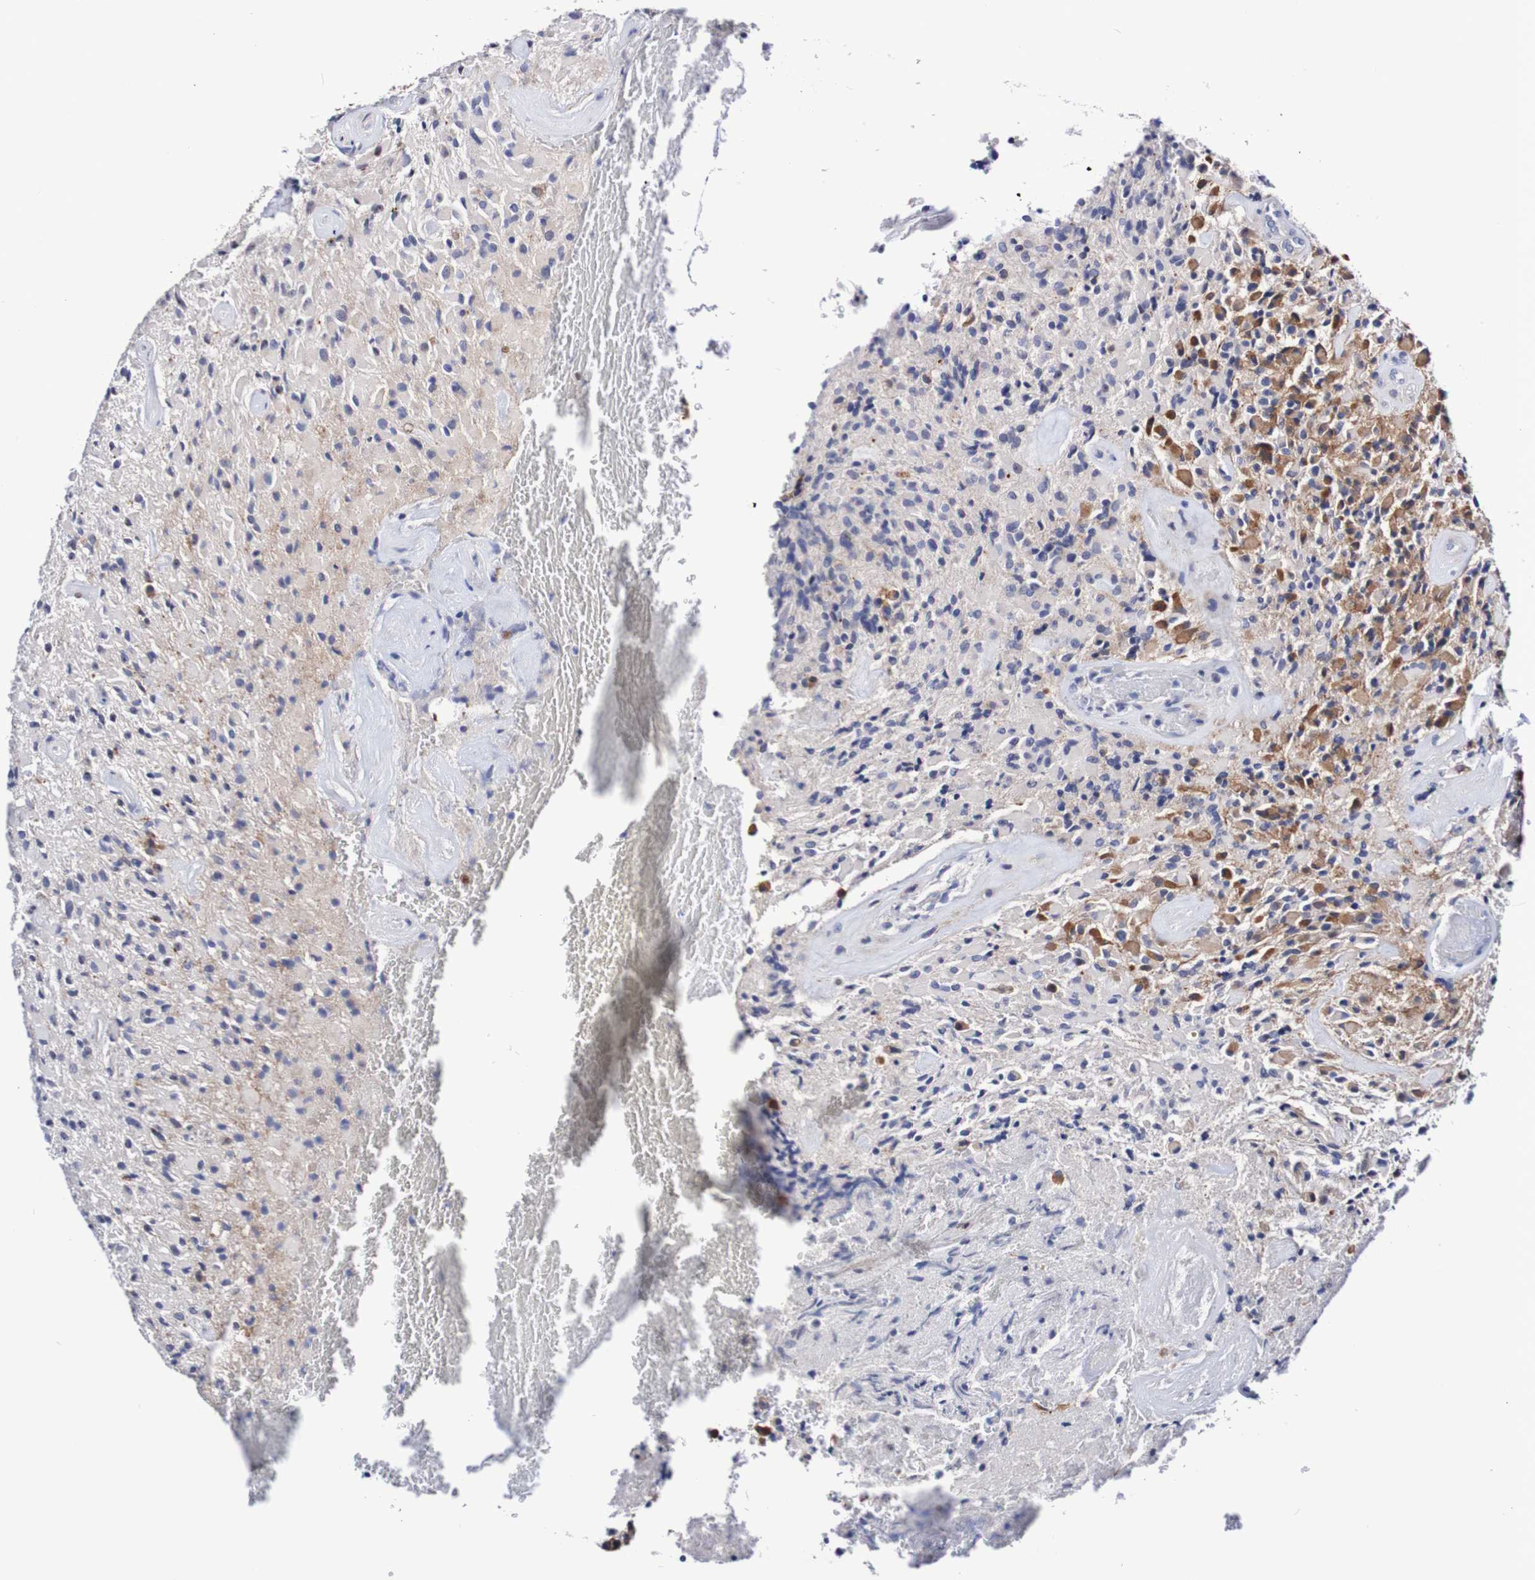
{"staining": {"intensity": "moderate", "quantity": "25%-75%", "location": "cytoplasmic/membranous"}, "tissue": "glioma", "cell_type": "Tumor cells", "image_type": "cancer", "snomed": [{"axis": "morphology", "description": "Glioma, malignant, High grade"}, {"axis": "topography", "description": "Brain"}], "caption": "Moderate cytoplasmic/membranous positivity is present in about 25%-75% of tumor cells in malignant glioma (high-grade). (IHC, brightfield microscopy, high magnification).", "gene": "SEZ6", "patient": {"sex": "male", "age": 71}}